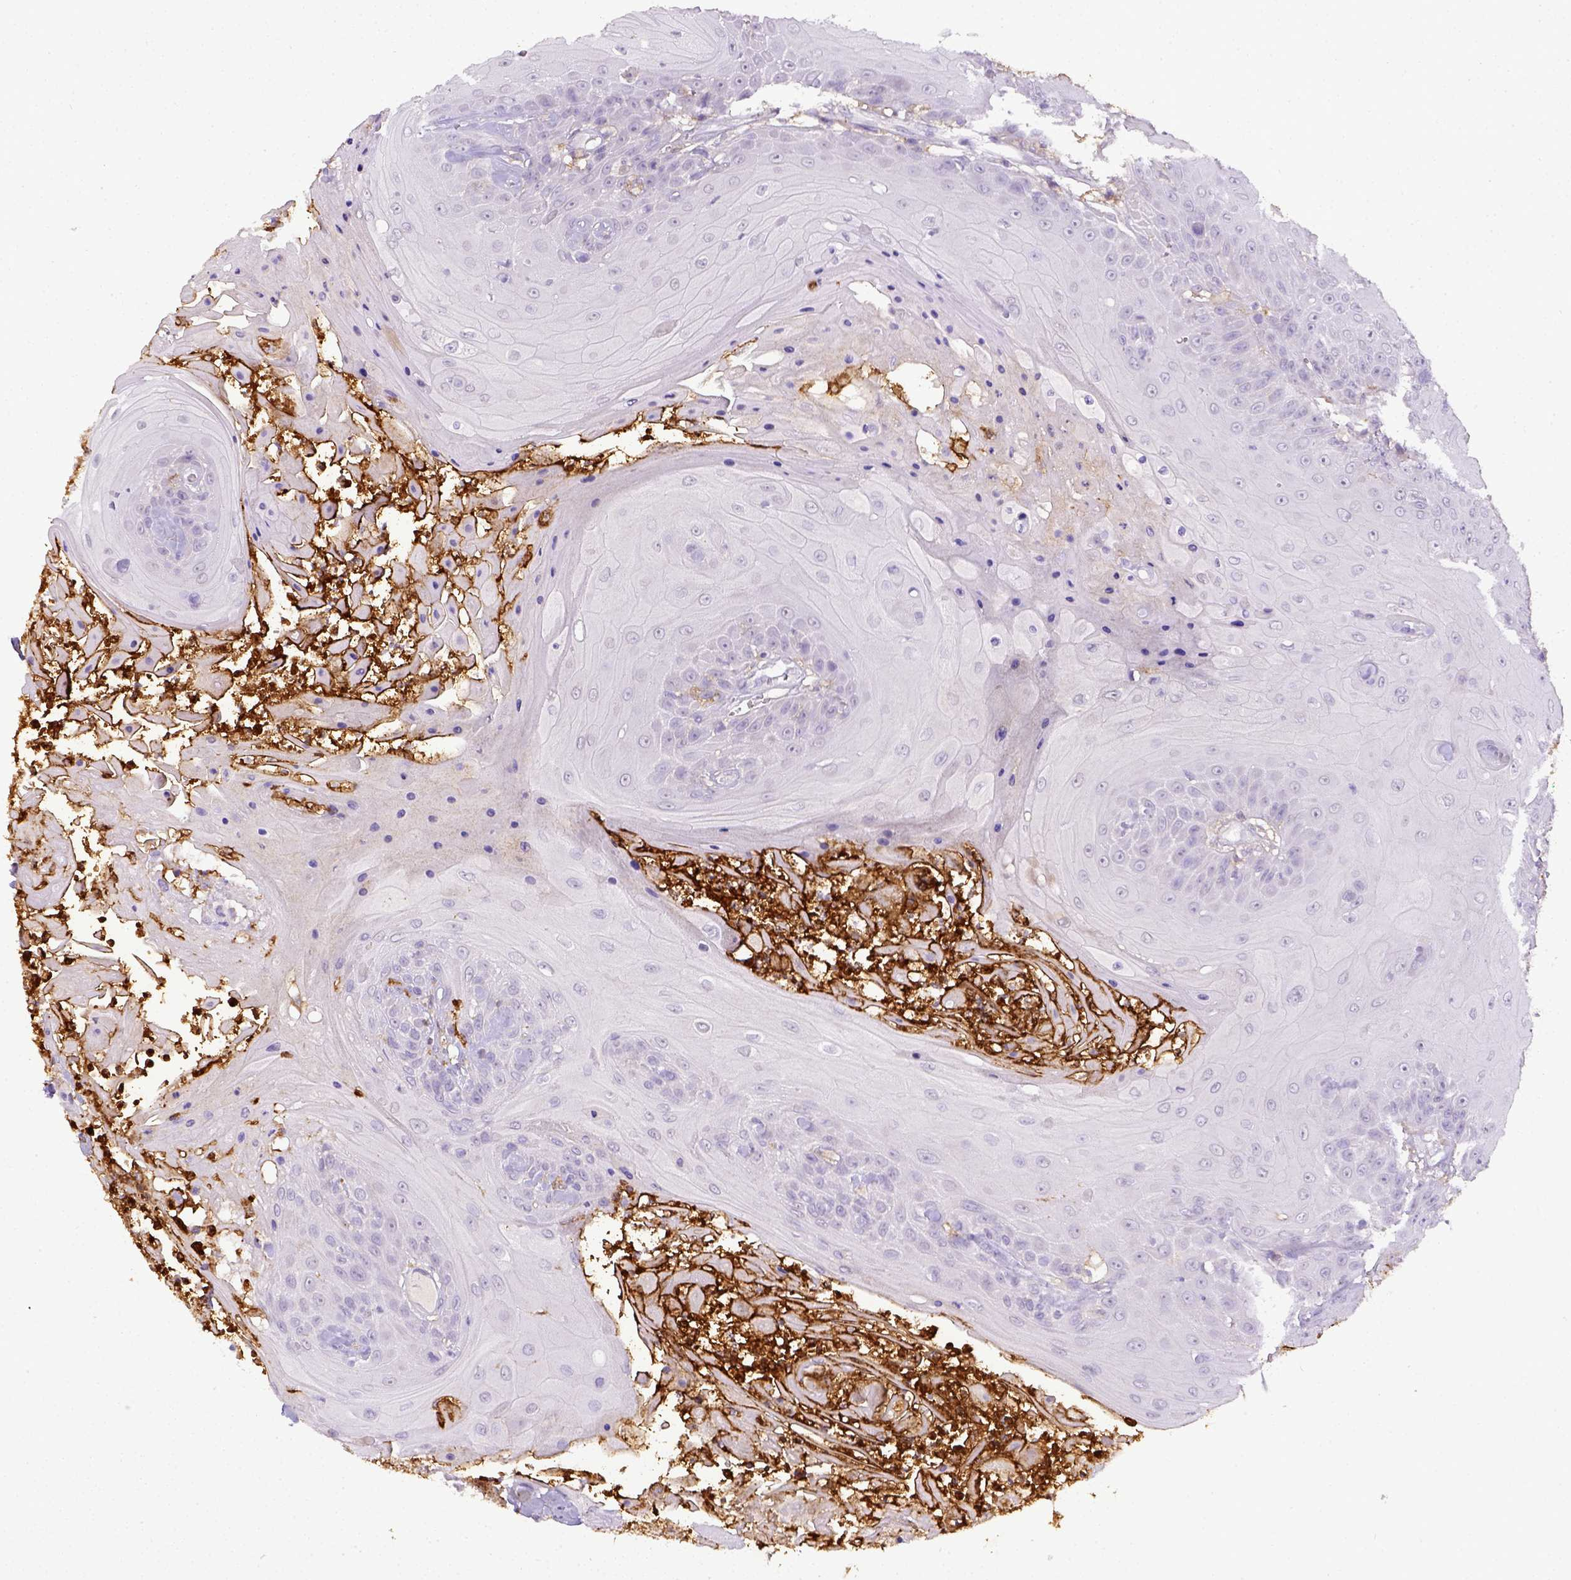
{"staining": {"intensity": "negative", "quantity": "none", "location": "none"}, "tissue": "head and neck cancer", "cell_type": "Tumor cells", "image_type": "cancer", "snomed": [{"axis": "morphology", "description": "Squamous cell carcinoma, NOS"}, {"axis": "topography", "description": "Skin"}, {"axis": "topography", "description": "Head-Neck"}], "caption": "A high-resolution micrograph shows immunohistochemistry (IHC) staining of head and neck cancer, which exhibits no significant positivity in tumor cells.", "gene": "ITGAM", "patient": {"sex": "male", "age": 80}}